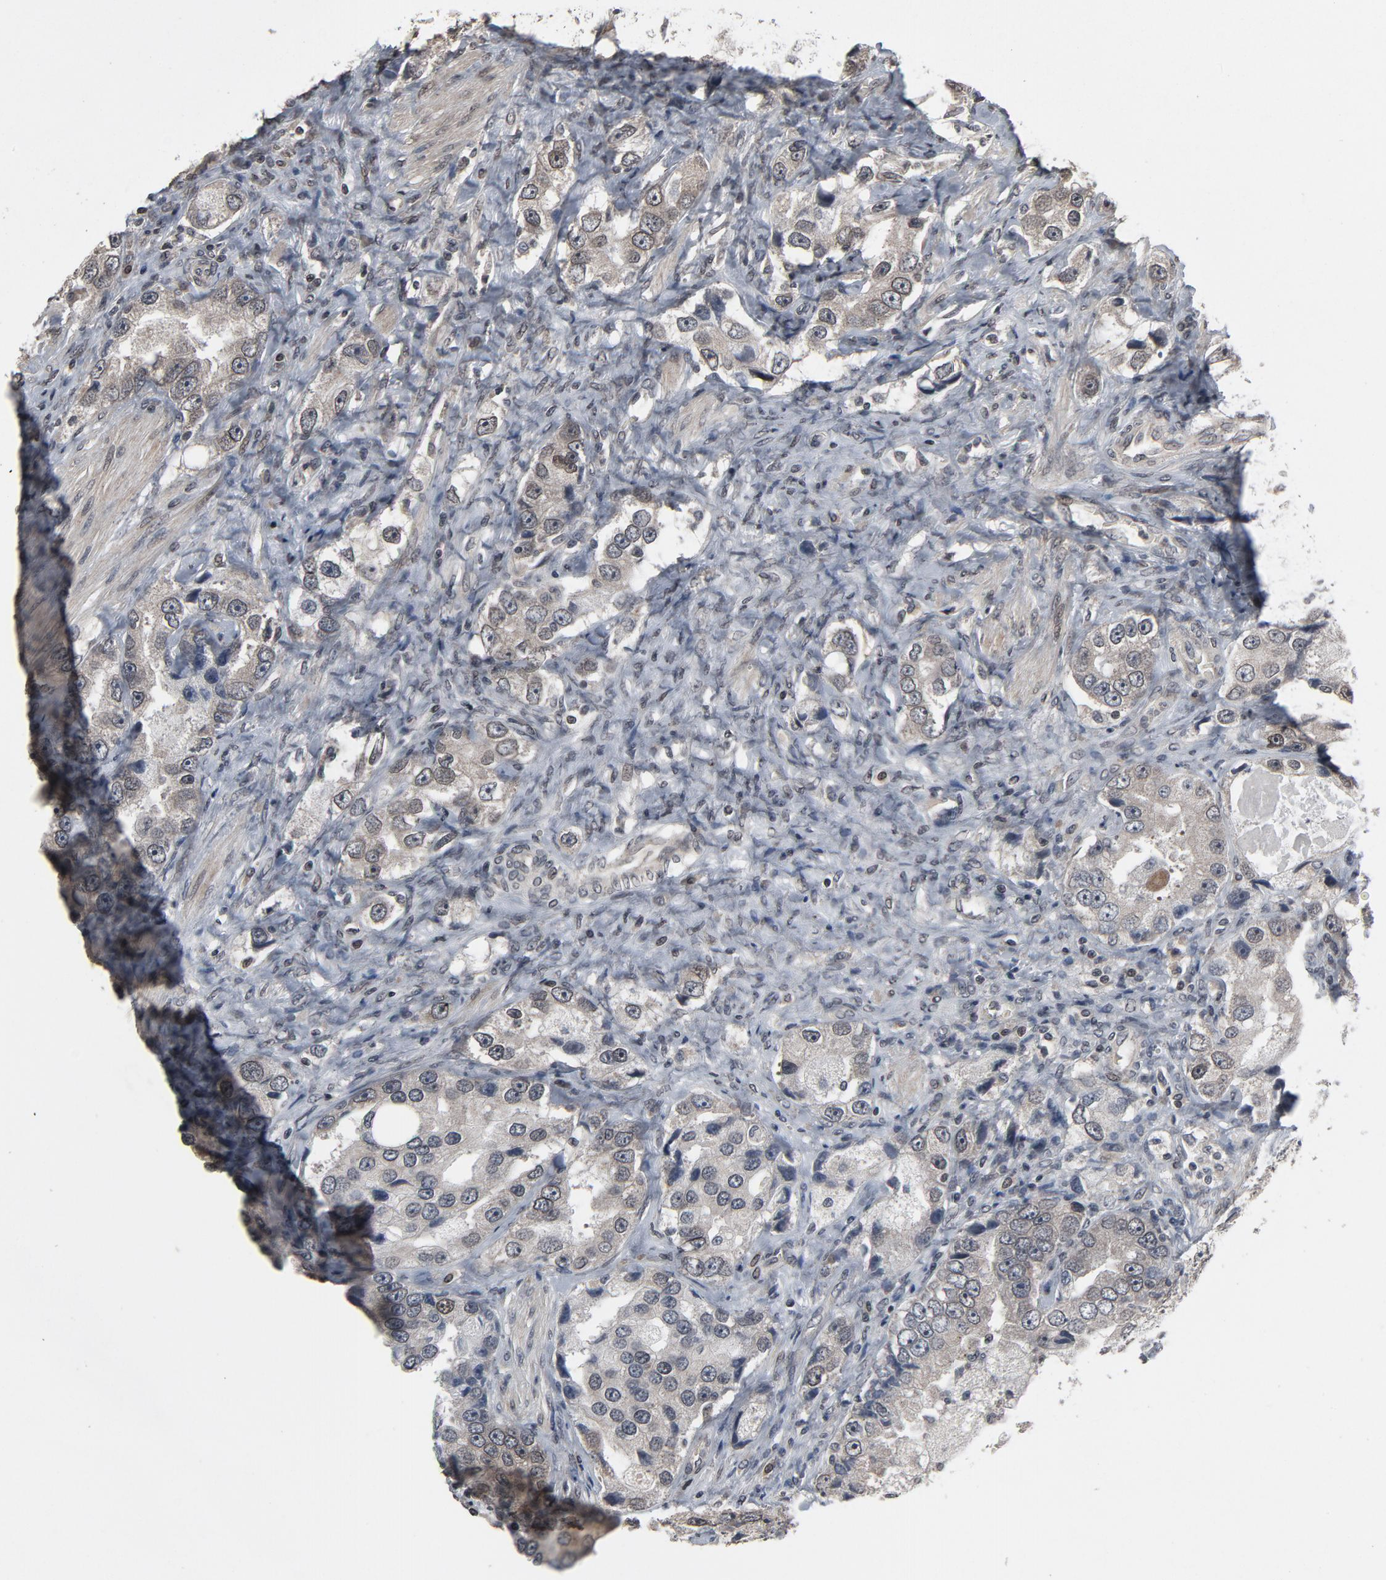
{"staining": {"intensity": "weak", "quantity": ">75%", "location": "cytoplasmic/membranous,nuclear"}, "tissue": "prostate cancer", "cell_type": "Tumor cells", "image_type": "cancer", "snomed": [{"axis": "morphology", "description": "Adenocarcinoma, High grade"}, {"axis": "topography", "description": "Prostate"}], "caption": "Prostate adenocarcinoma (high-grade) stained with DAB immunohistochemistry displays low levels of weak cytoplasmic/membranous and nuclear expression in about >75% of tumor cells. The staining was performed using DAB to visualize the protein expression in brown, while the nuclei were stained in blue with hematoxylin (Magnification: 20x).", "gene": "POM121", "patient": {"sex": "male", "age": 63}}